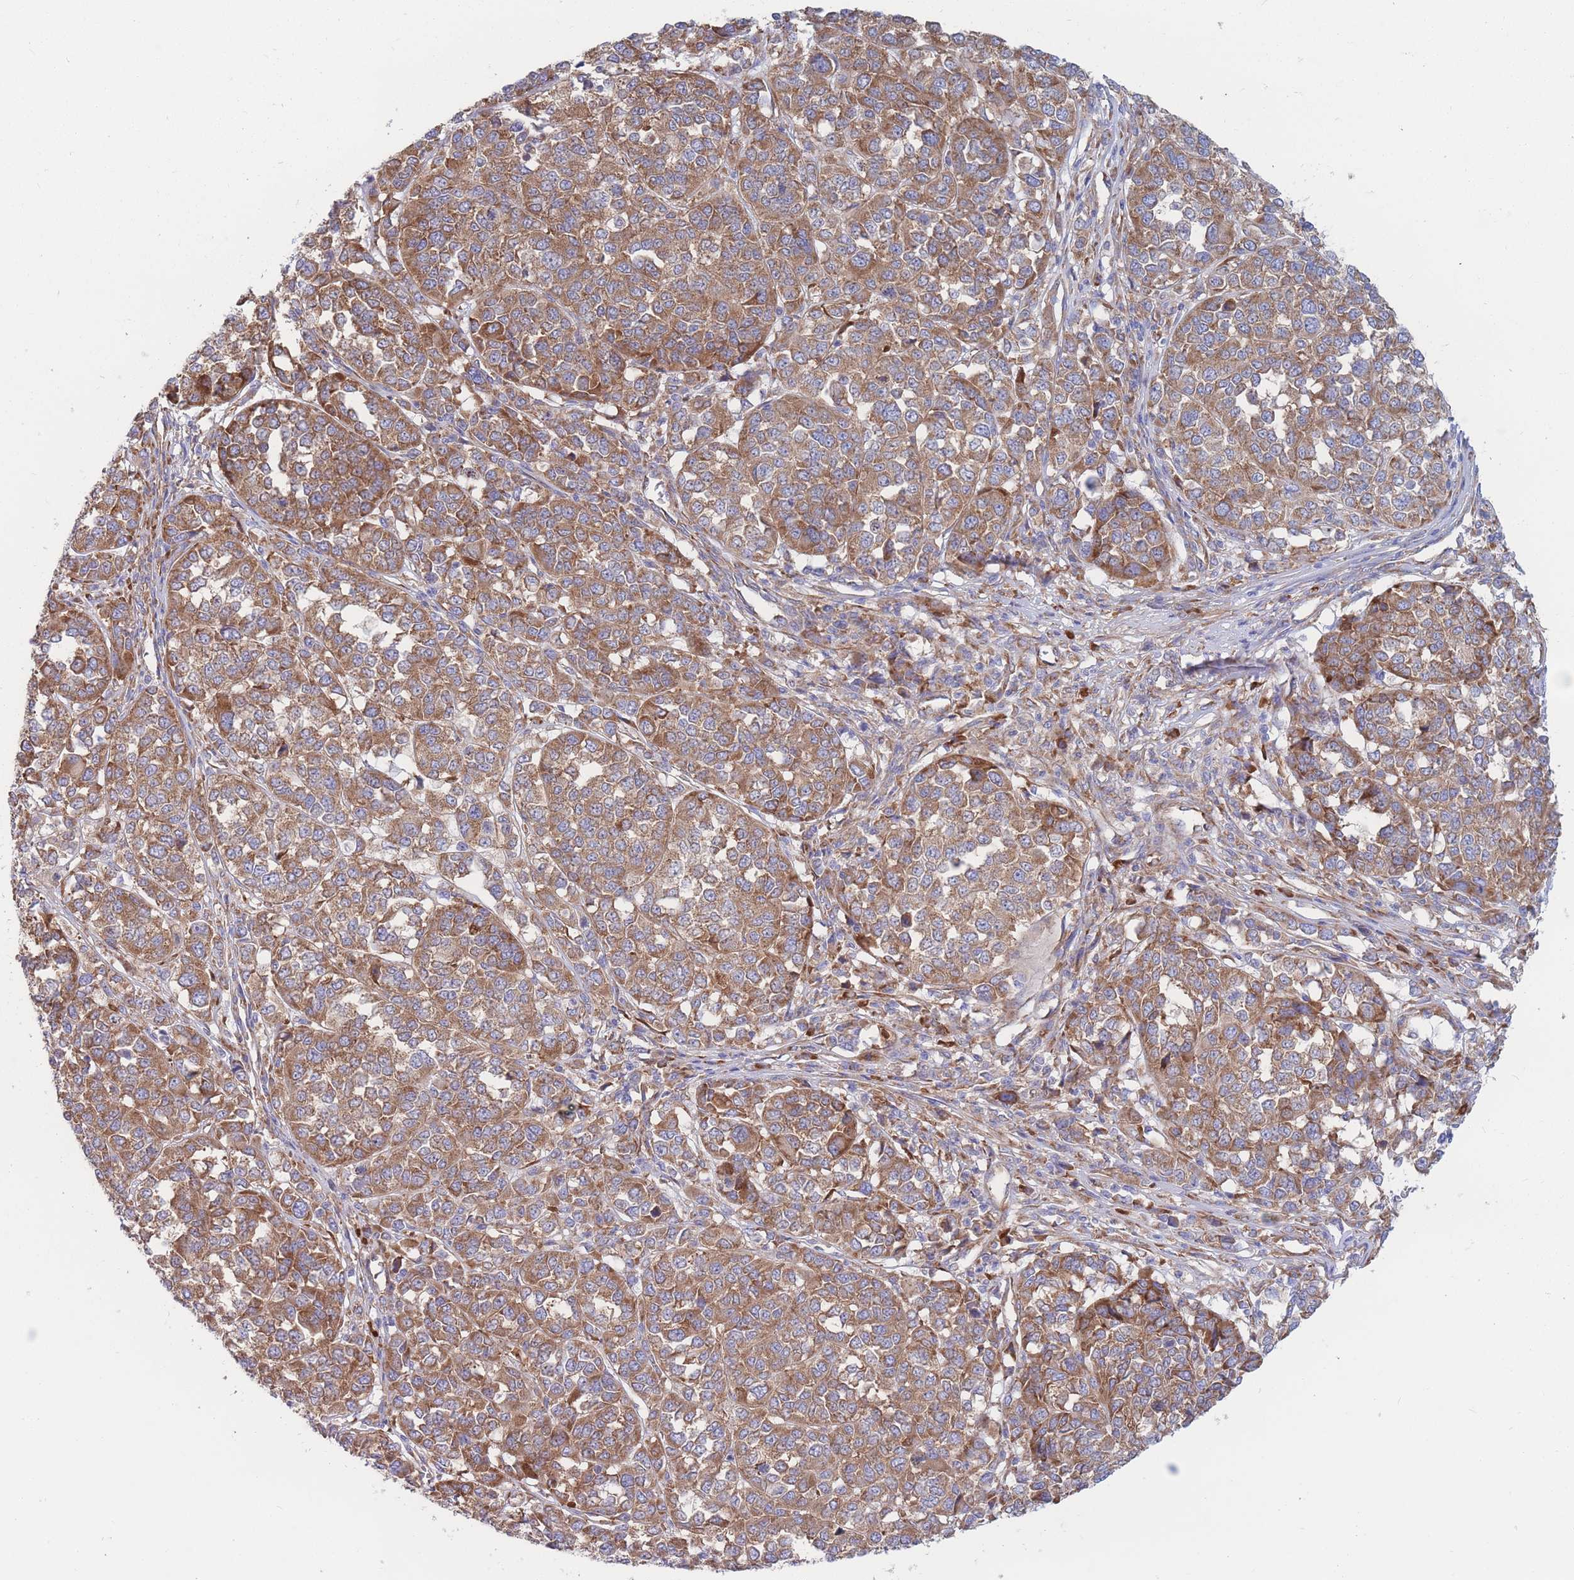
{"staining": {"intensity": "moderate", "quantity": ">75%", "location": "cytoplasmic/membranous"}, "tissue": "melanoma", "cell_type": "Tumor cells", "image_type": "cancer", "snomed": [{"axis": "morphology", "description": "Malignant melanoma, Metastatic site"}, {"axis": "topography", "description": "Lymph node"}], "caption": "Melanoma tissue exhibits moderate cytoplasmic/membranous positivity in about >75% of tumor cells, visualized by immunohistochemistry.", "gene": "RPL8", "patient": {"sex": "male", "age": 44}}